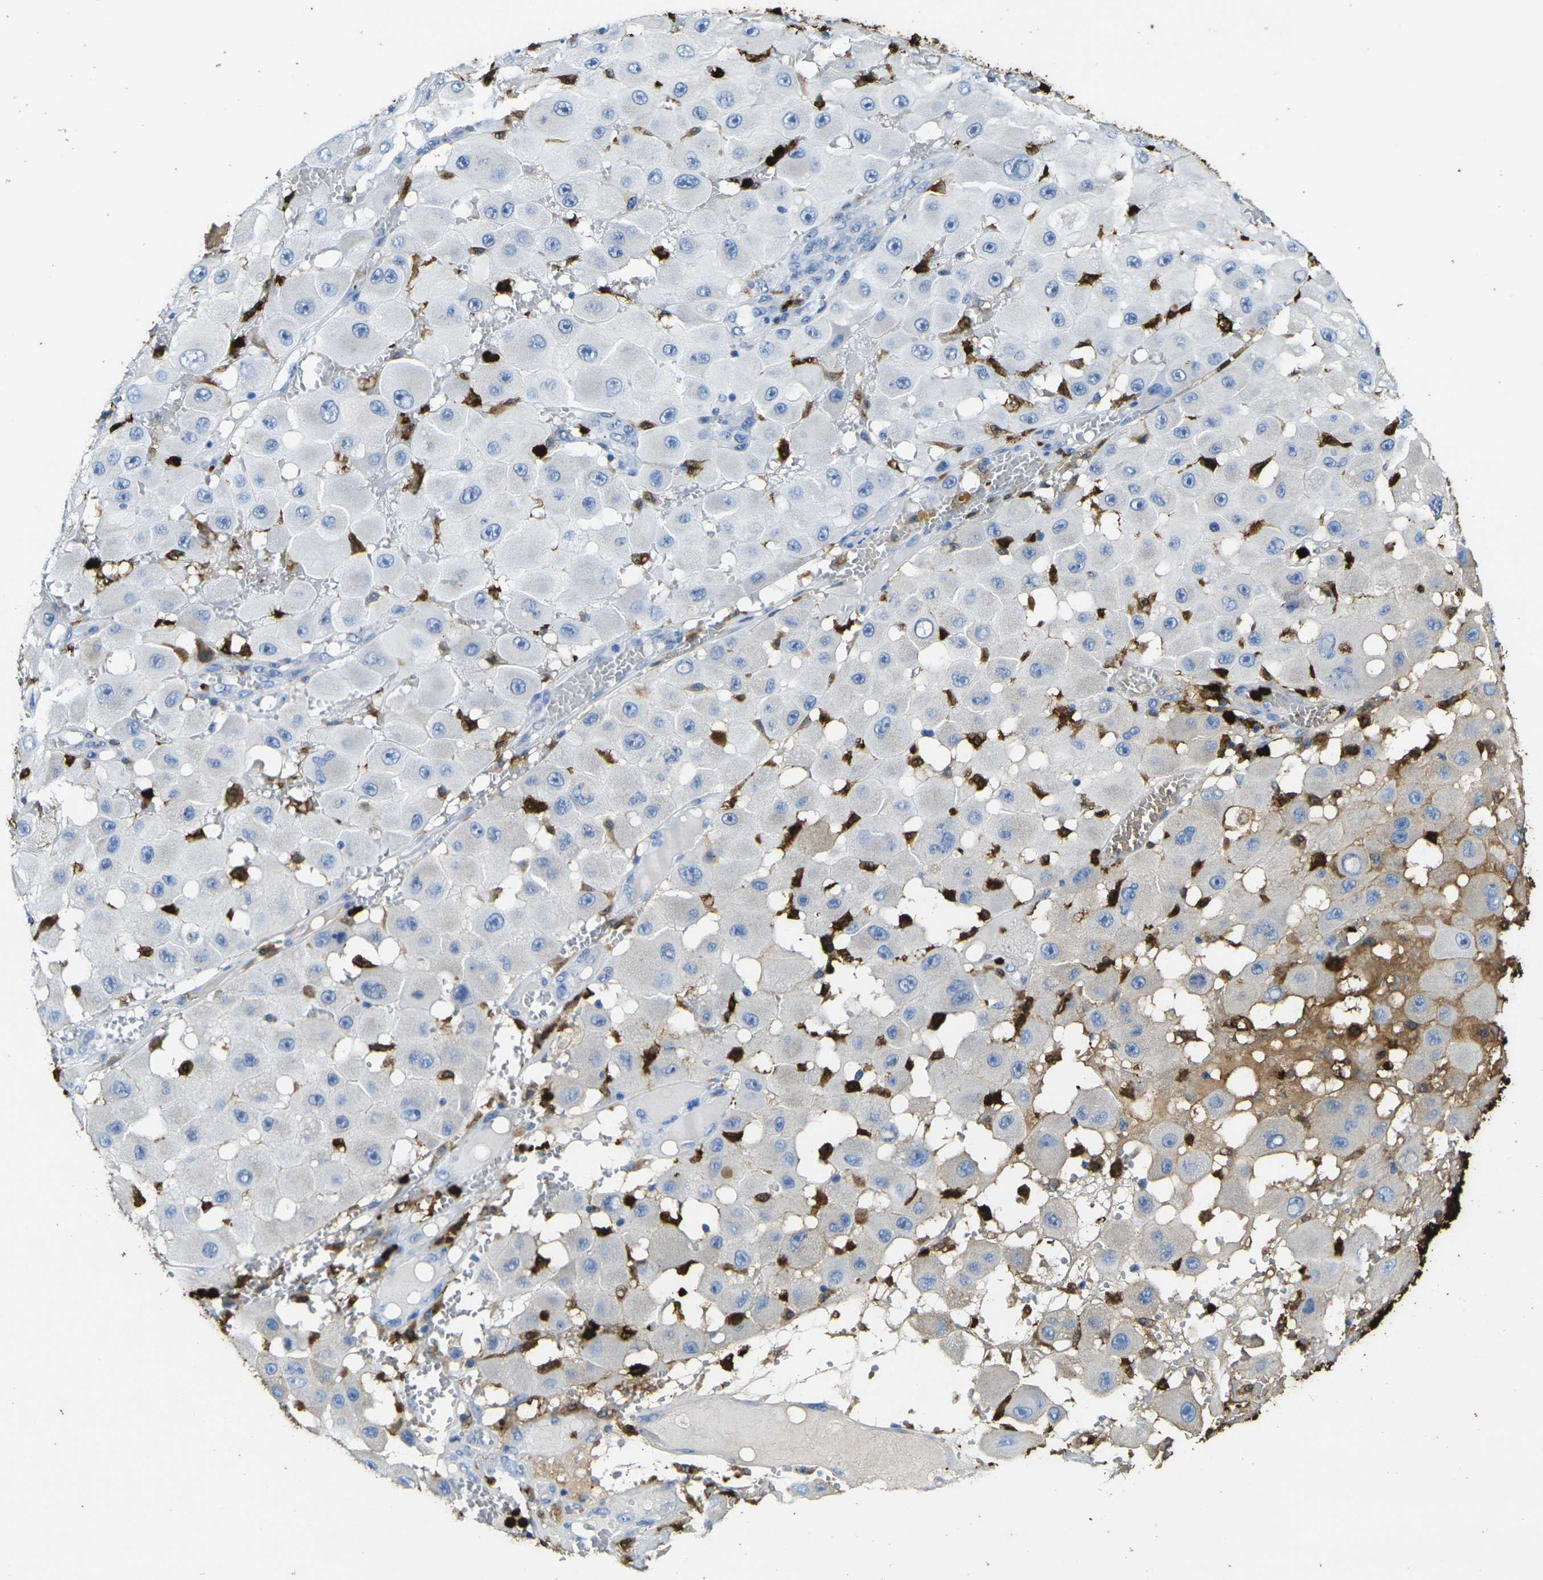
{"staining": {"intensity": "negative", "quantity": "none", "location": "none"}, "tissue": "melanoma", "cell_type": "Tumor cells", "image_type": "cancer", "snomed": [{"axis": "morphology", "description": "Malignant melanoma, NOS"}, {"axis": "topography", "description": "Skin"}], "caption": "Protein analysis of malignant melanoma exhibits no significant staining in tumor cells. (DAB (3,3'-diaminobenzidine) IHC, high magnification).", "gene": "S100A9", "patient": {"sex": "female", "age": 81}}